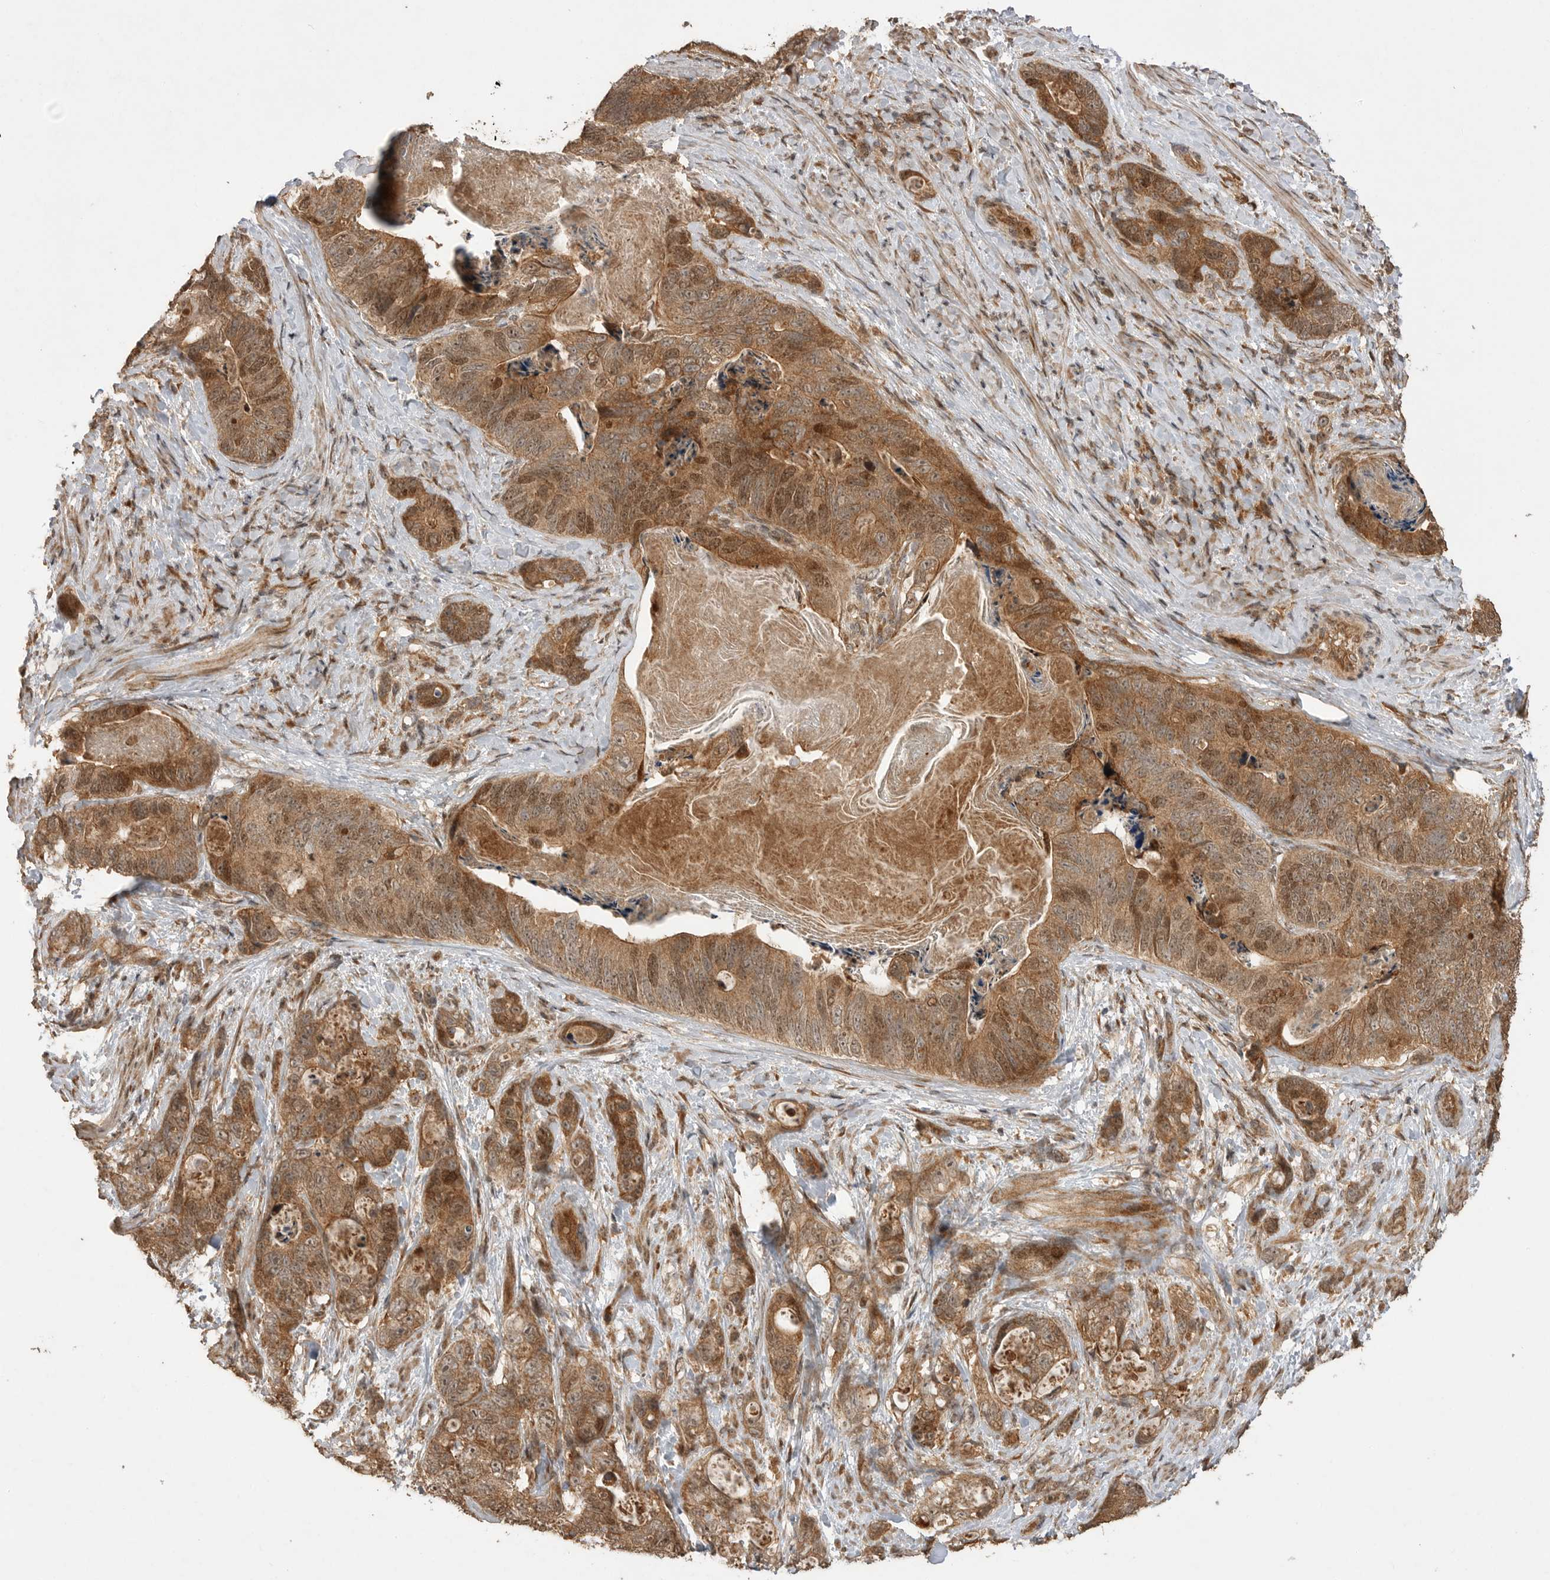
{"staining": {"intensity": "moderate", "quantity": ">75%", "location": "cytoplasmic/membranous,nuclear"}, "tissue": "stomach cancer", "cell_type": "Tumor cells", "image_type": "cancer", "snomed": [{"axis": "morphology", "description": "Normal tissue, NOS"}, {"axis": "morphology", "description": "Adenocarcinoma, NOS"}, {"axis": "topography", "description": "Stomach"}], "caption": "Protein expression analysis of human stomach cancer (adenocarcinoma) reveals moderate cytoplasmic/membranous and nuclear staining in approximately >75% of tumor cells. The staining is performed using DAB brown chromogen to label protein expression. The nuclei are counter-stained blue using hematoxylin.", "gene": "BOC", "patient": {"sex": "female", "age": 89}}